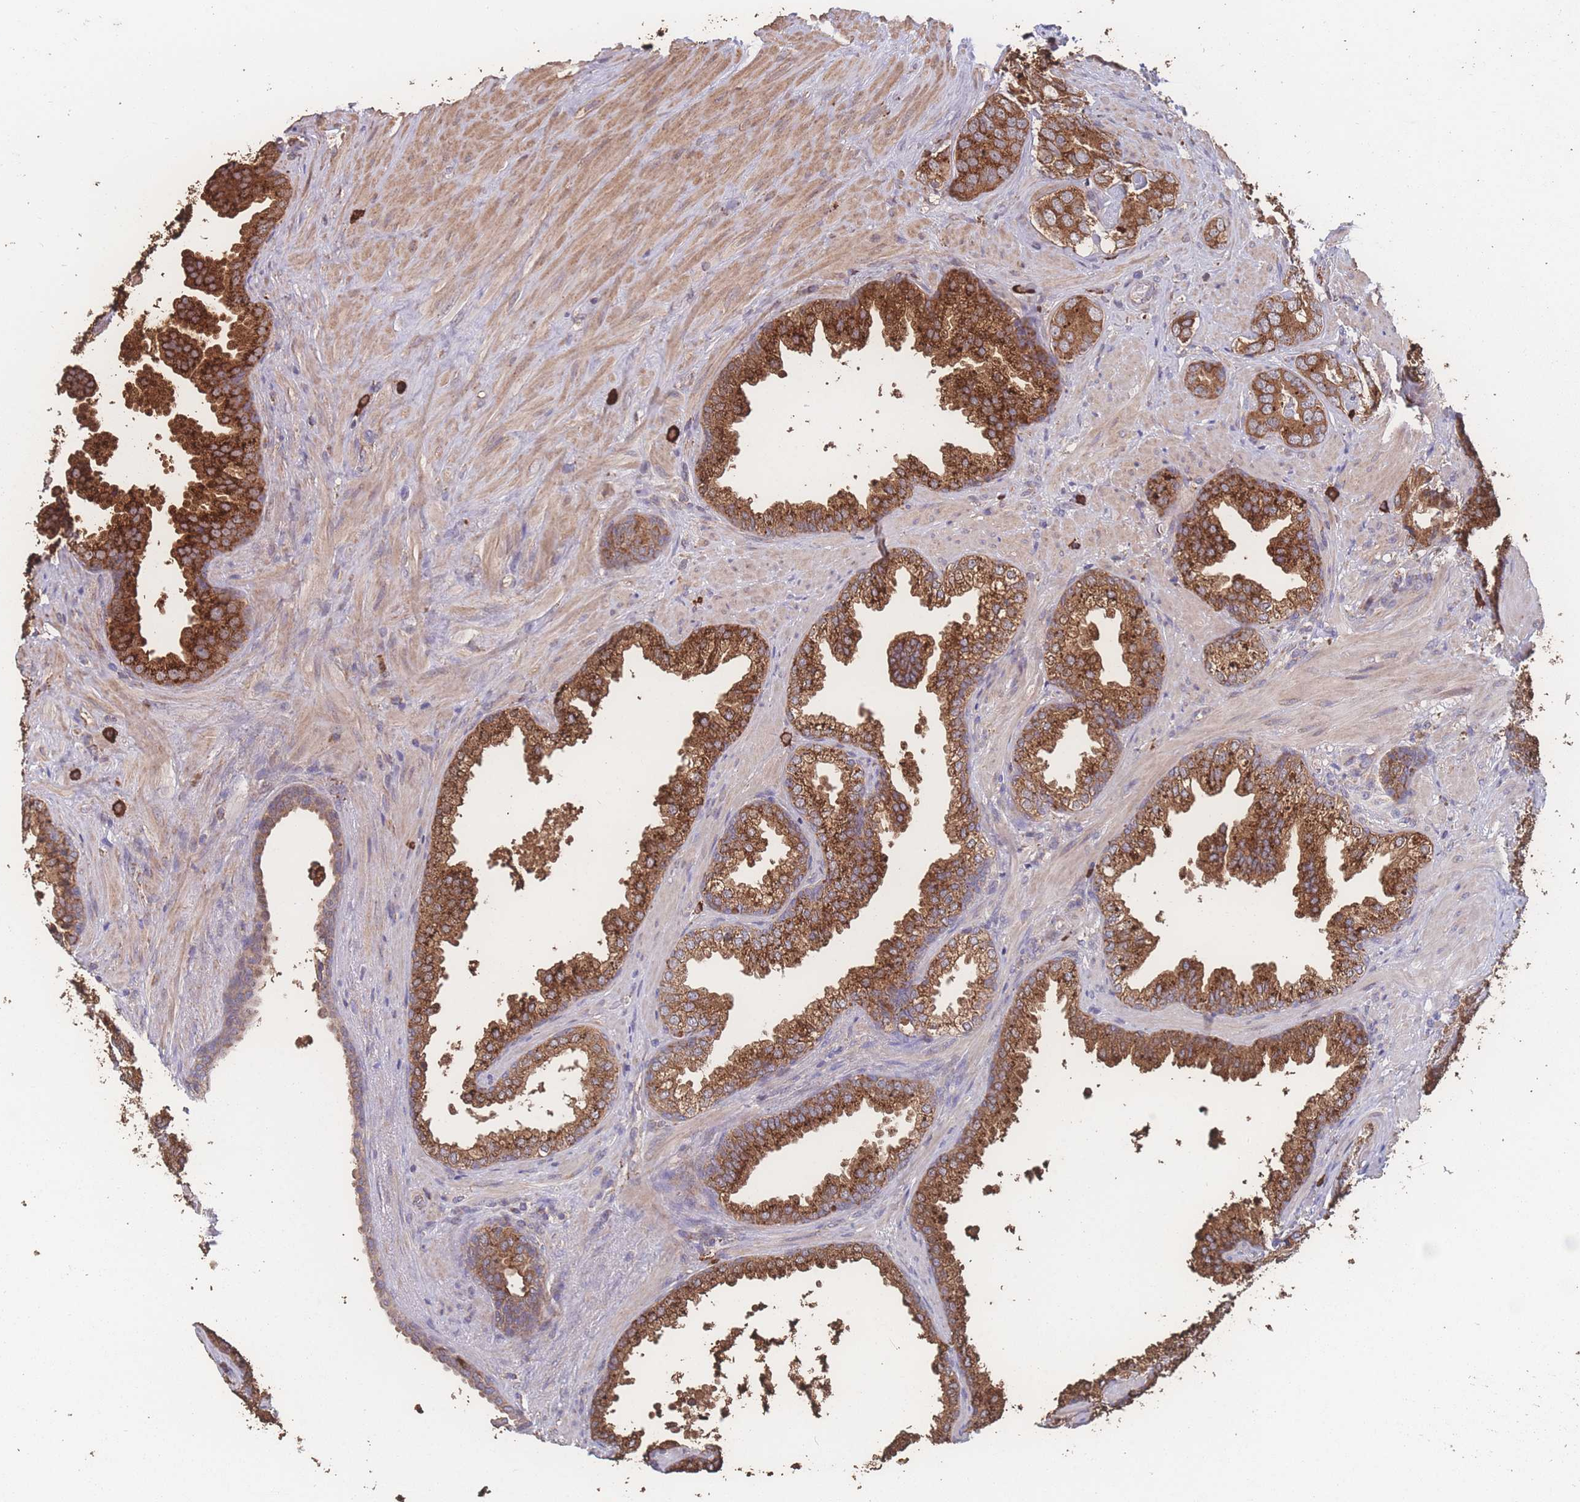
{"staining": {"intensity": "strong", "quantity": ">75%", "location": "cytoplasmic/membranous"}, "tissue": "prostate cancer", "cell_type": "Tumor cells", "image_type": "cancer", "snomed": [{"axis": "morphology", "description": "Adenocarcinoma, High grade"}, {"axis": "topography", "description": "Prostate"}], "caption": "Immunohistochemistry (IHC) staining of prostate cancer (adenocarcinoma (high-grade)), which shows high levels of strong cytoplasmic/membranous staining in approximately >75% of tumor cells indicating strong cytoplasmic/membranous protein staining. The staining was performed using DAB (3,3'-diaminobenzidine) (brown) for protein detection and nuclei were counterstained in hematoxylin (blue).", "gene": "SGSM3", "patient": {"sex": "male", "age": 71}}